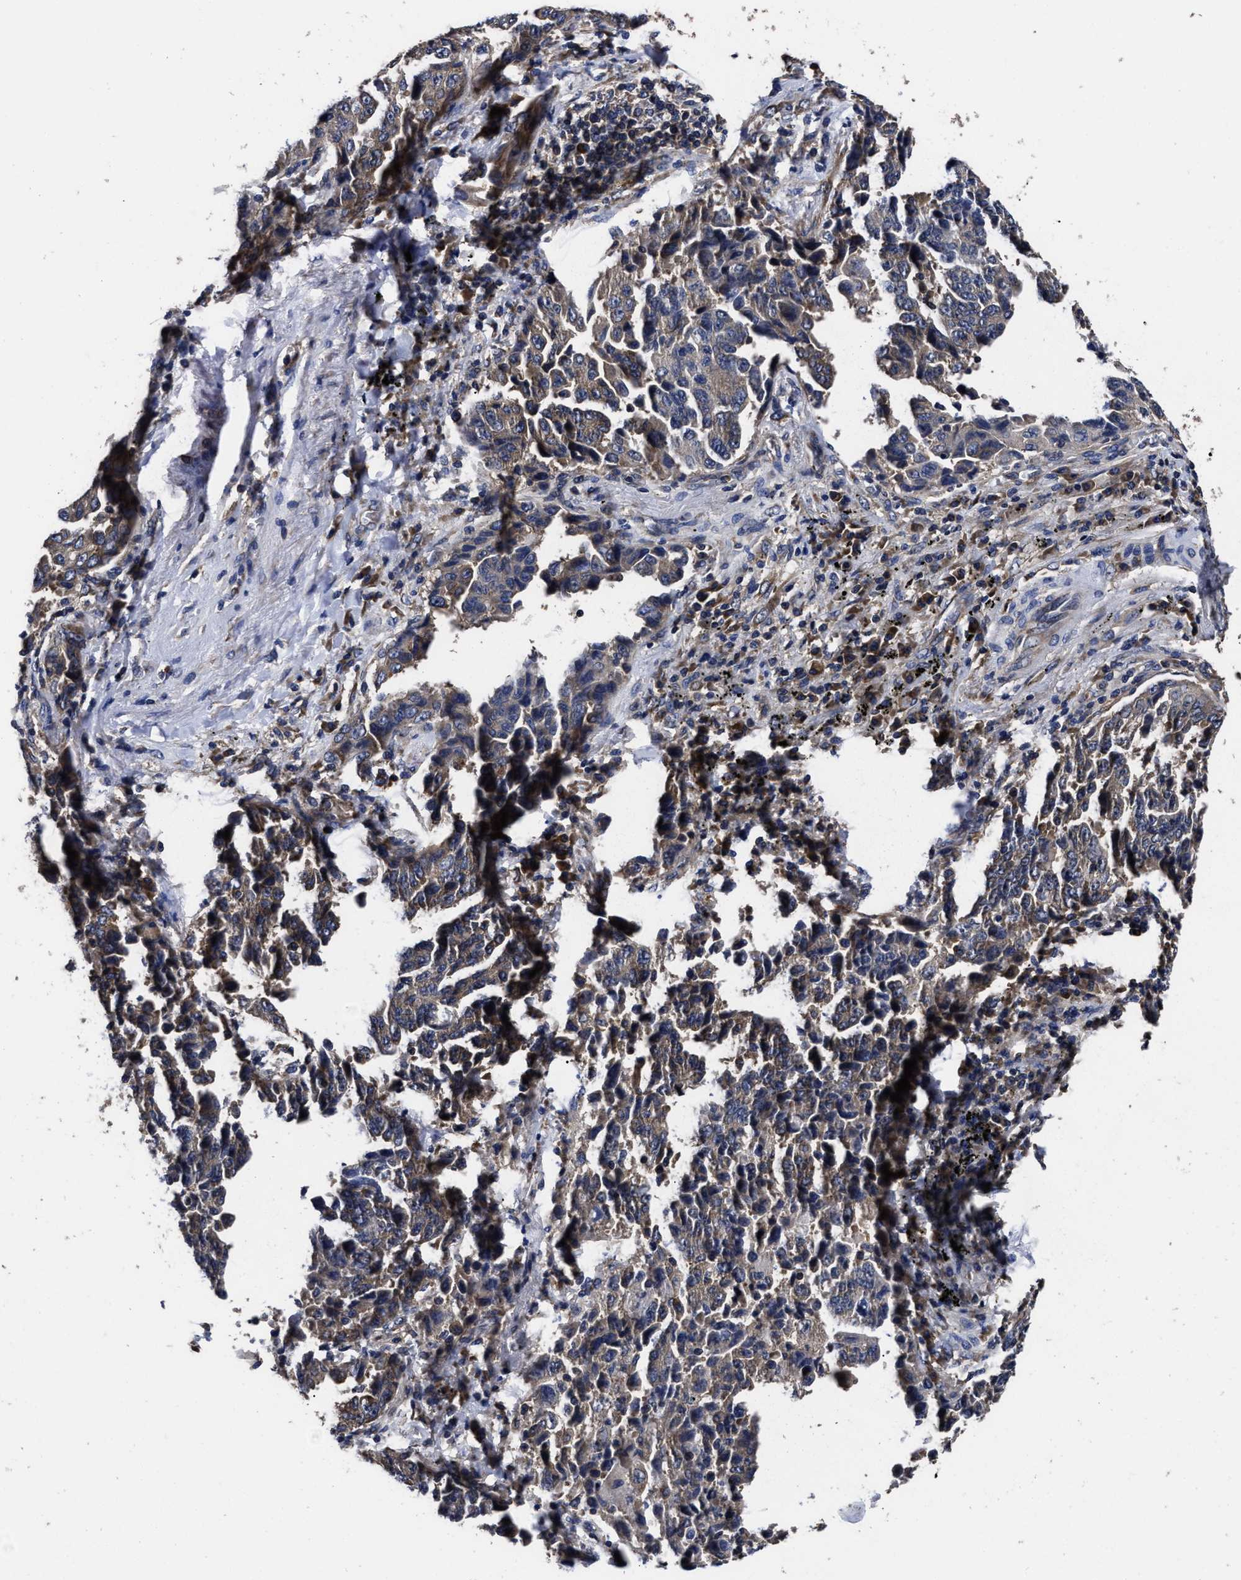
{"staining": {"intensity": "weak", "quantity": "<25%", "location": "cytoplasmic/membranous"}, "tissue": "lung cancer", "cell_type": "Tumor cells", "image_type": "cancer", "snomed": [{"axis": "morphology", "description": "Adenocarcinoma, NOS"}, {"axis": "topography", "description": "Lung"}], "caption": "Tumor cells are negative for brown protein staining in adenocarcinoma (lung).", "gene": "AVEN", "patient": {"sex": "female", "age": 51}}